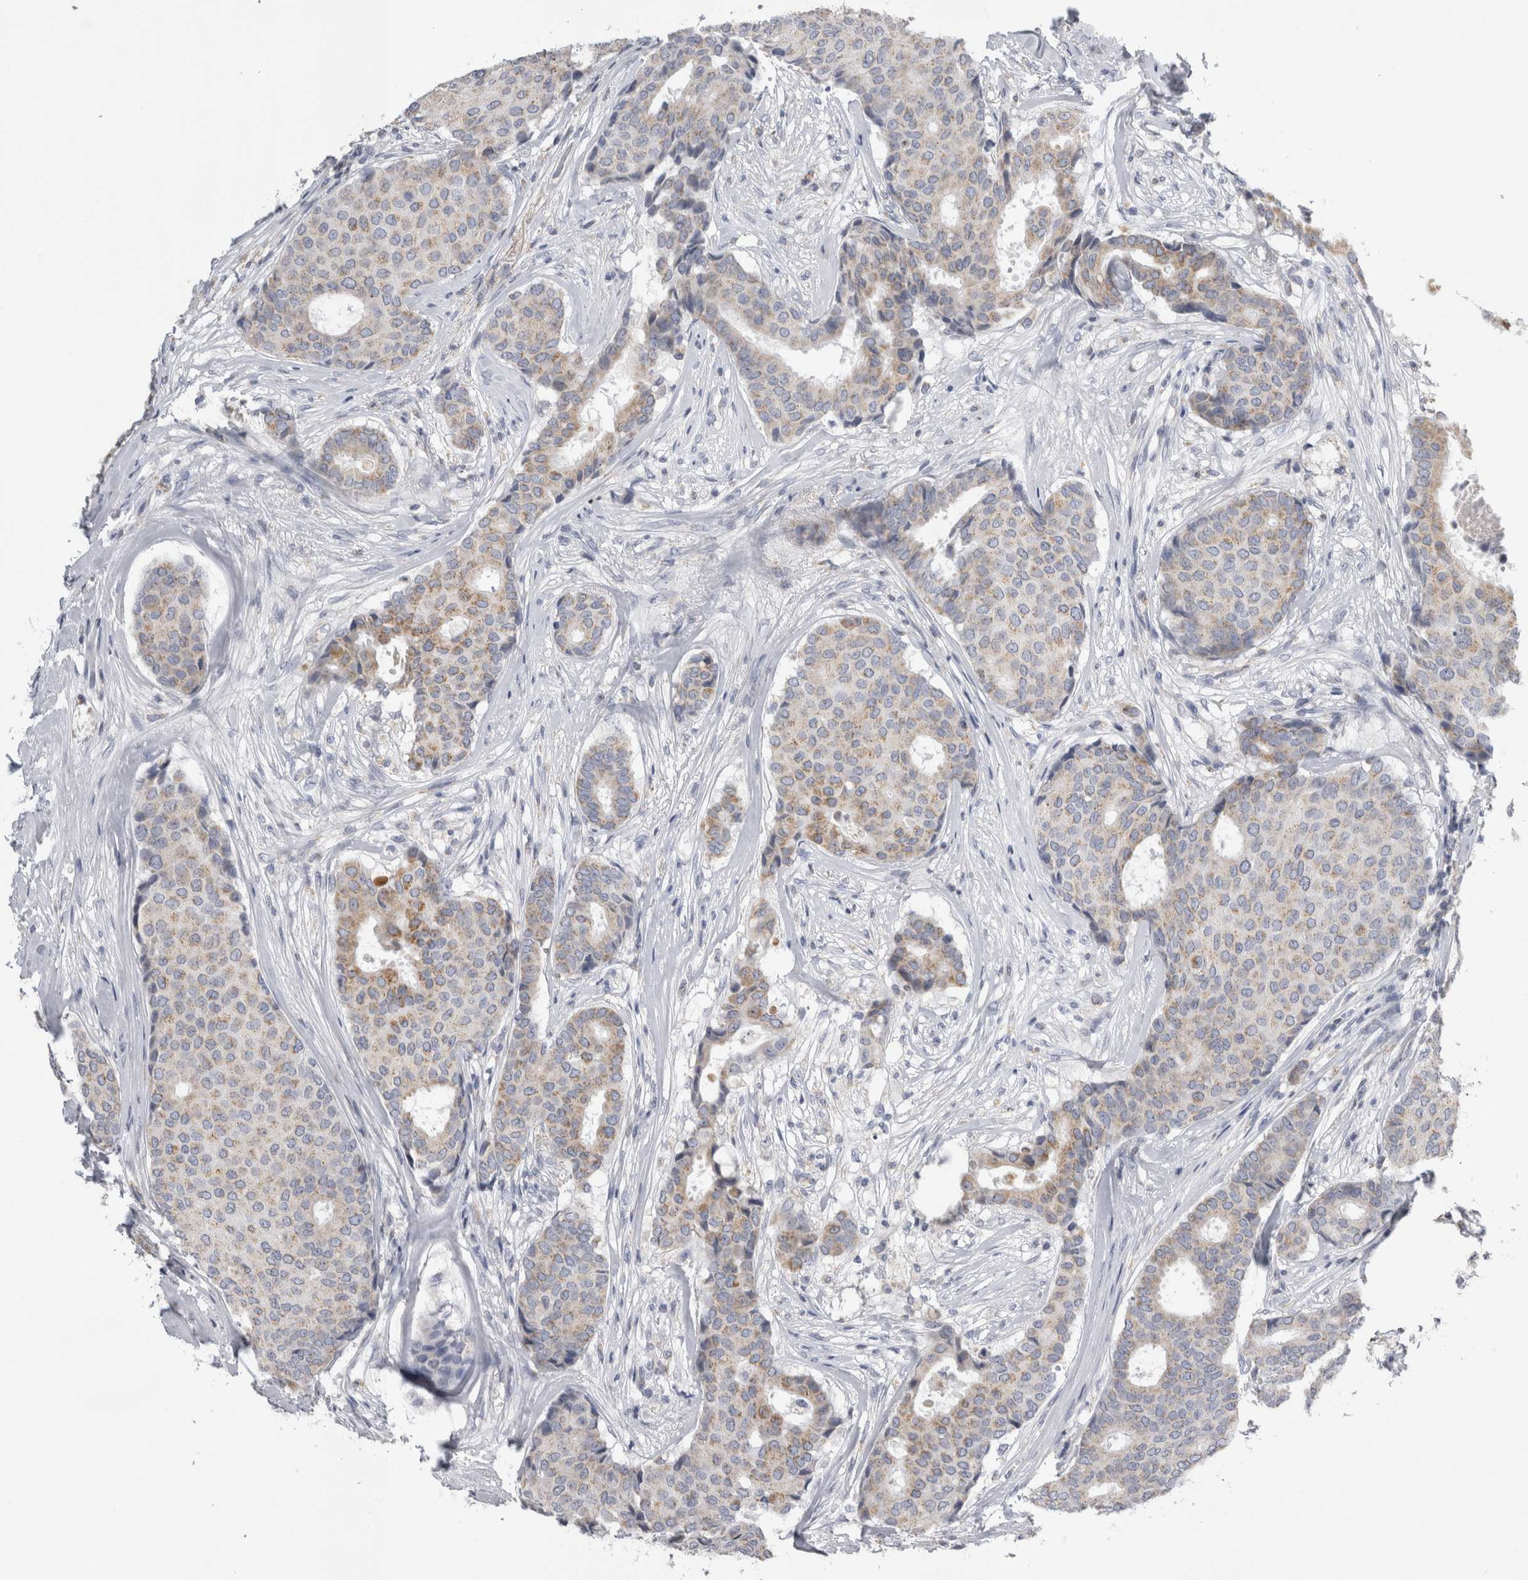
{"staining": {"intensity": "weak", "quantity": "25%-75%", "location": "cytoplasmic/membranous"}, "tissue": "breast cancer", "cell_type": "Tumor cells", "image_type": "cancer", "snomed": [{"axis": "morphology", "description": "Duct carcinoma"}, {"axis": "topography", "description": "Breast"}], "caption": "A brown stain shows weak cytoplasmic/membranous staining of a protein in human breast cancer (invasive ductal carcinoma) tumor cells.", "gene": "DHRS4", "patient": {"sex": "female", "age": 75}}